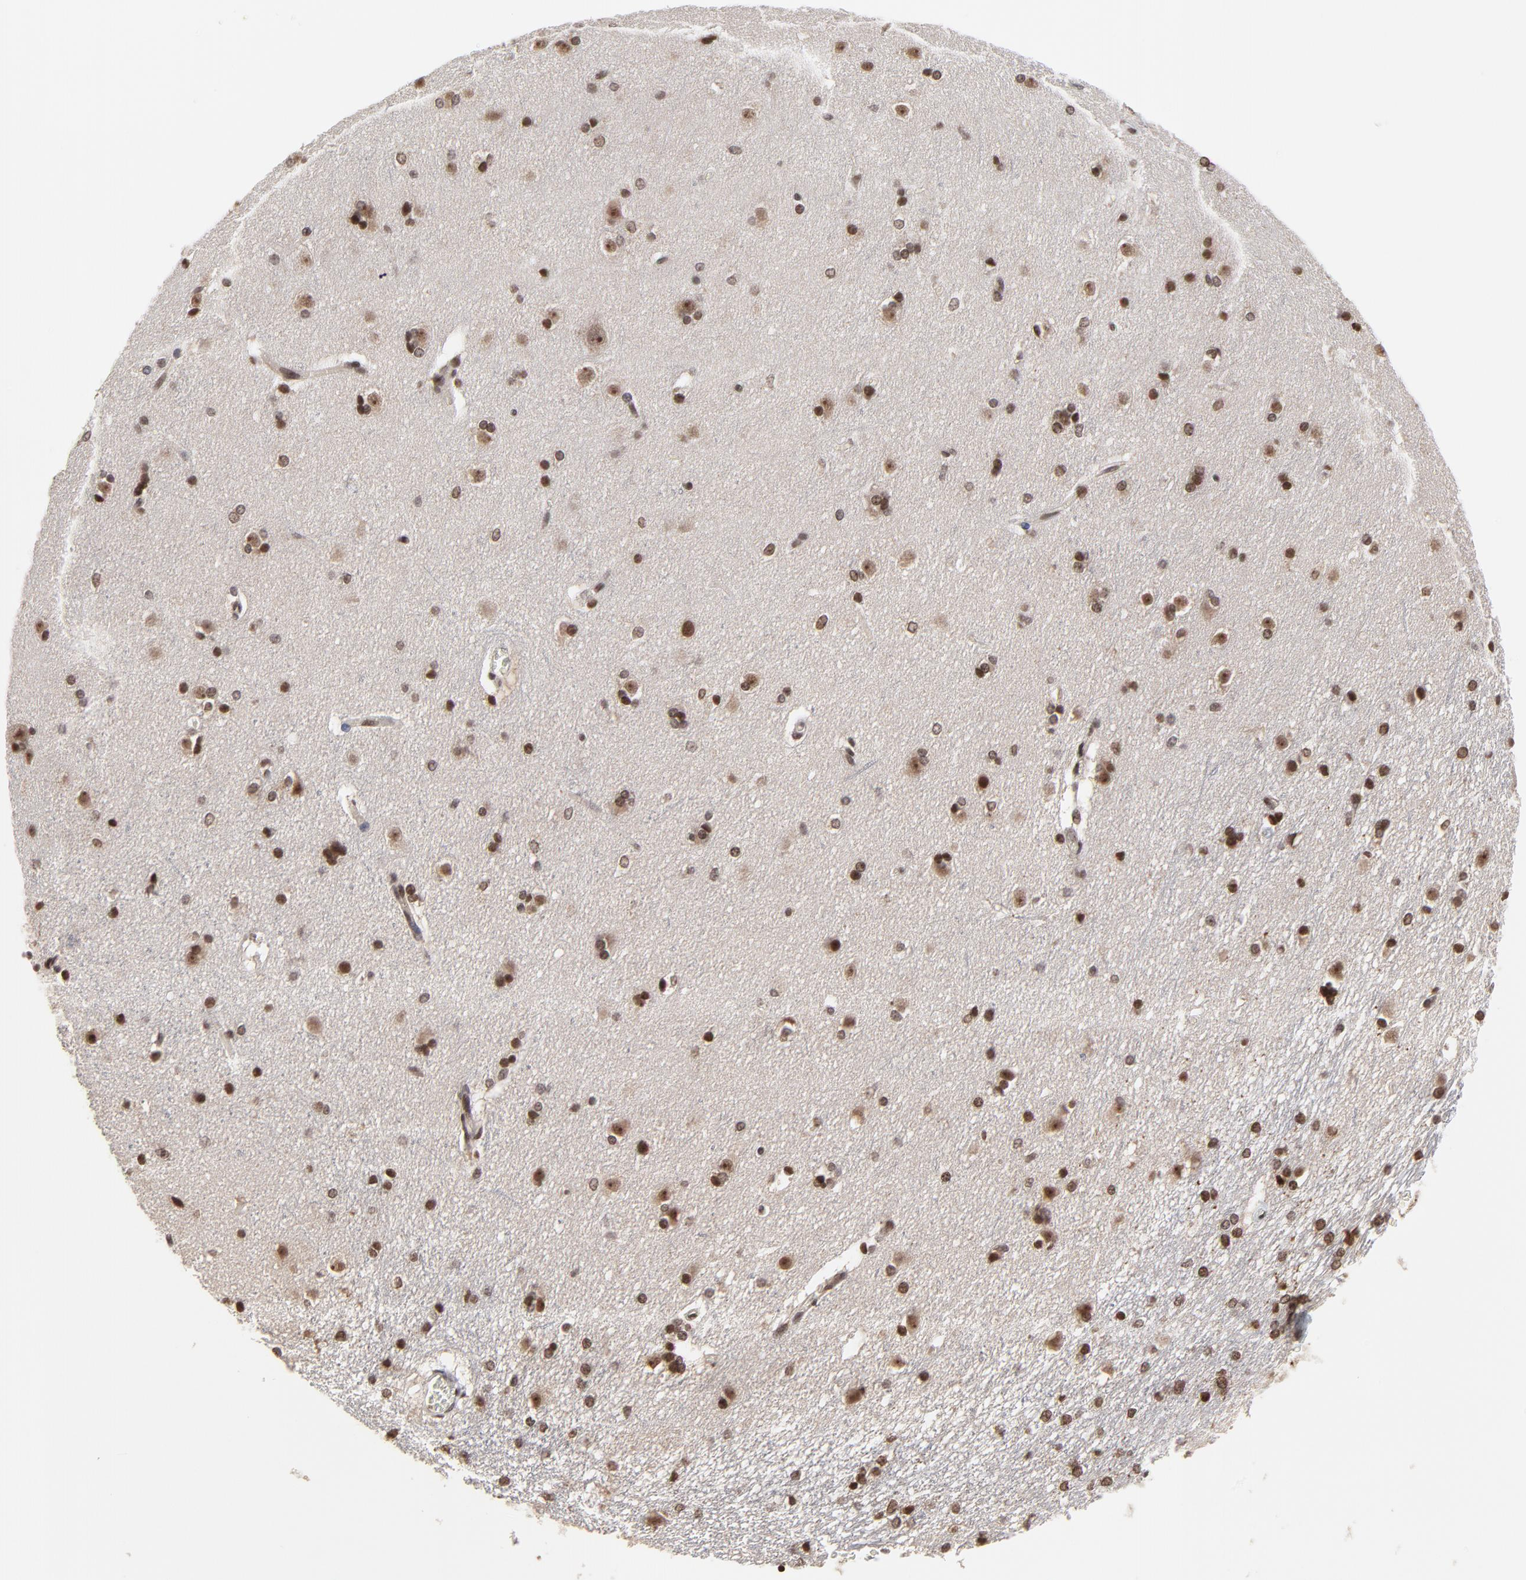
{"staining": {"intensity": "strong", "quantity": ">75%", "location": "nuclear"}, "tissue": "caudate", "cell_type": "Glial cells", "image_type": "normal", "snomed": [{"axis": "morphology", "description": "Normal tissue, NOS"}, {"axis": "topography", "description": "Lateral ventricle wall"}], "caption": "IHC of benign human caudate demonstrates high levels of strong nuclear positivity in about >75% of glial cells.", "gene": "ZNF777", "patient": {"sex": "female", "age": 19}}